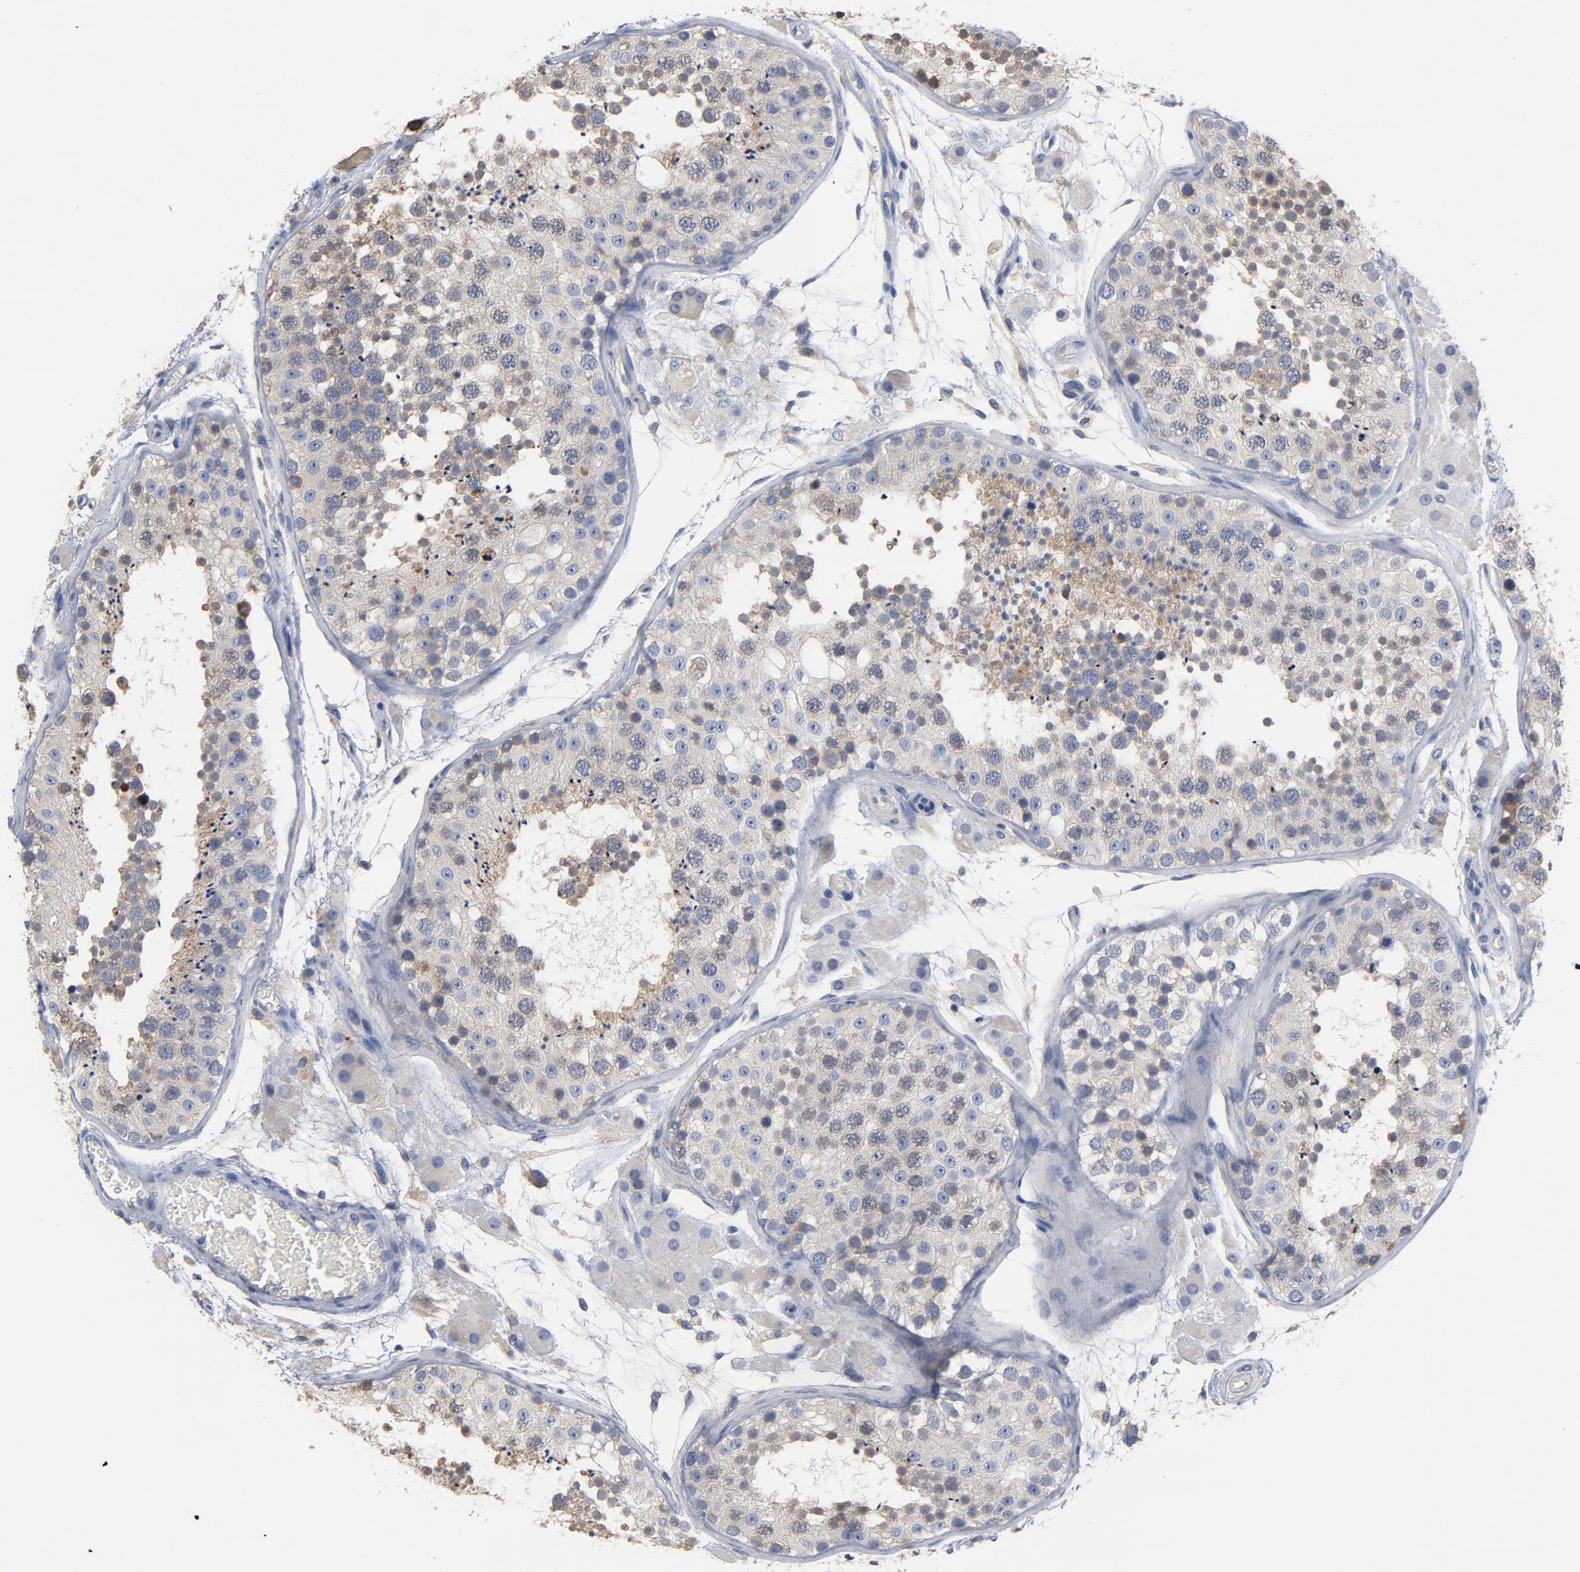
{"staining": {"intensity": "moderate", "quantity": "25%-75%", "location": "cytoplasmic/membranous"}, "tissue": "testis", "cell_type": "Cells in seminiferous ducts", "image_type": "normal", "snomed": [{"axis": "morphology", "description": "Normal tissue, NOS"}, {"axis": "topography", "description": "Testis"}], "caption": "Immunohistochemical staining of benign human testis shows medium levels of moderate cytoplasmic/membranous expression in approximately 25%-75% of cells in seminiferous ducts.", "gene": "TLR4", "patient": {"sex": "male", "age": 26}}